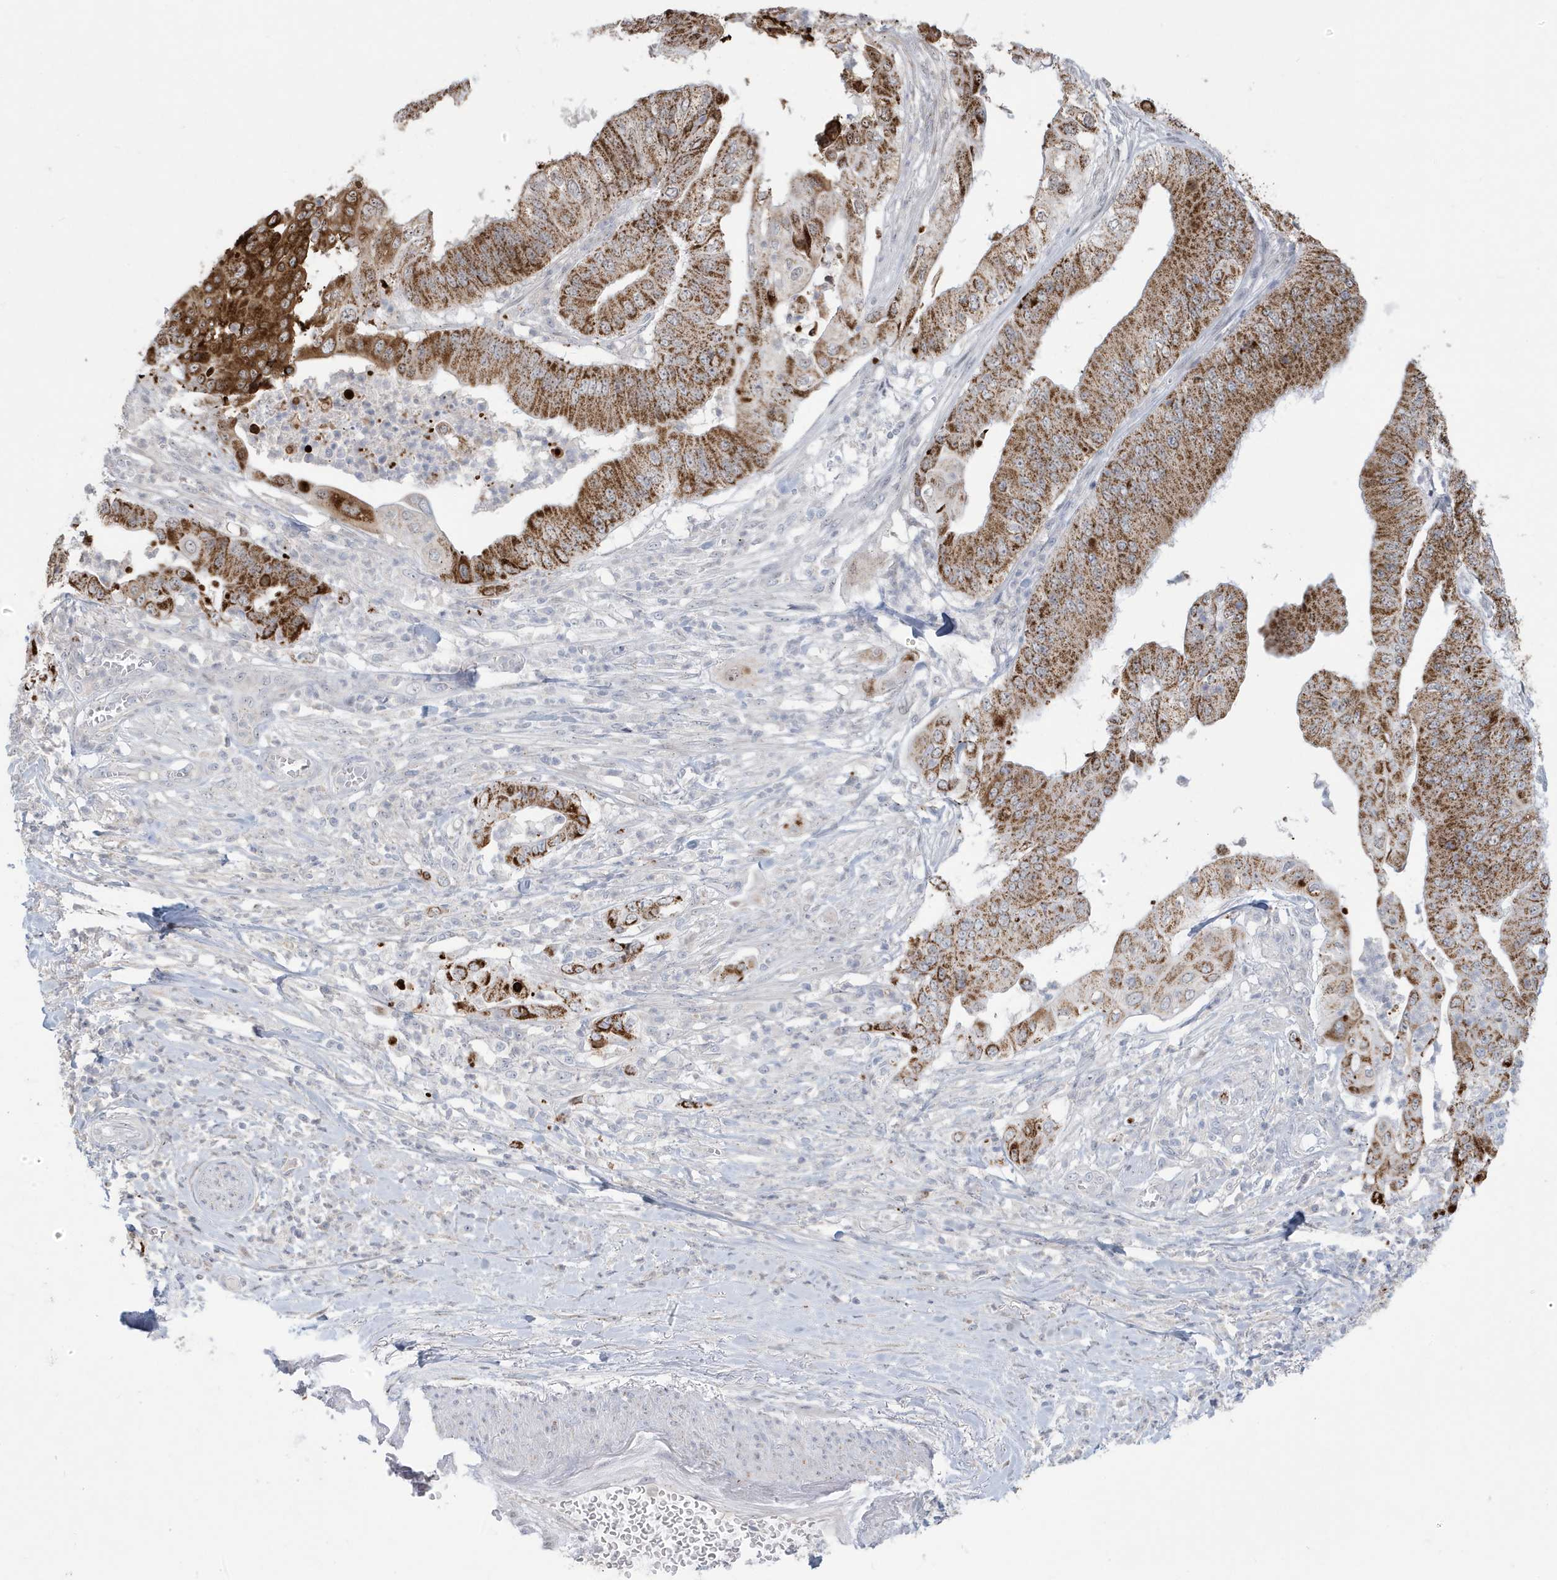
{"staining": {"intensity": "strong", "quantity": ">75%", "location": "cytoplasmic/membranous"}, "tissue": "pancreatic cancer", "cell_type": "Tumor cells", "image_type": "cancer", "snomed": [{"axis": "morphology", "description": "Adenocarcinoma, NOS"}, {"axis": "topography", "description": "Pancreas"}], "caption": "Tumor cells display high levels of strong cytoplasmic/membranous expression in approximately >75% of cells in human pancreatic cancer.", "gene": "FNDC1", "patient": {"sex": "female", "age": 77}}